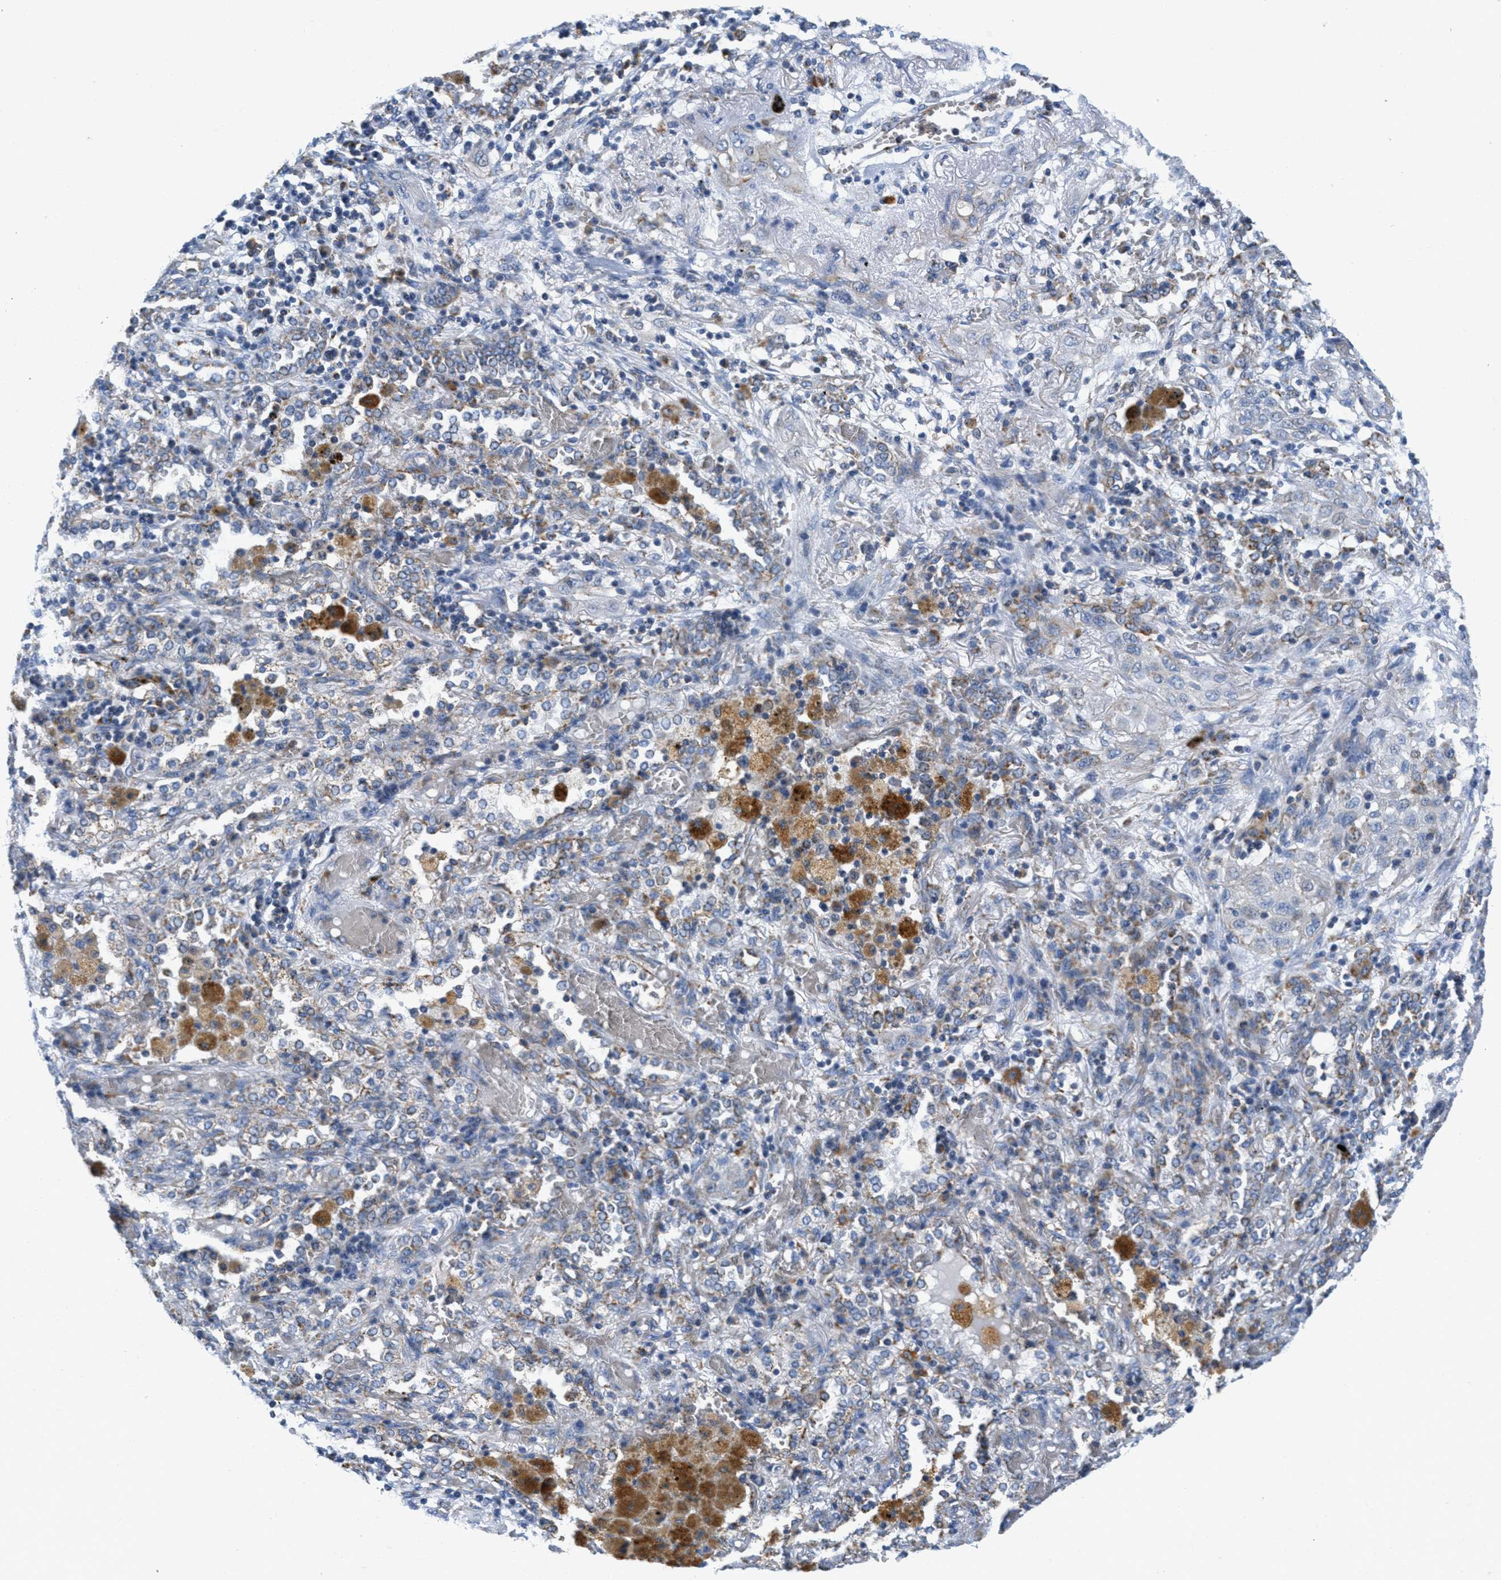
{"staining": {"intensity": "negative", "quantity": "none", "location": "none"}, "tissue": "lung cancer", "cell_type": "Tumor cells", "image_type": "cancer", "snomed": [{"axis": "morphology", "description": "Squamous cell carcinoma, NOS"}, {"axis": "topography", "description": "Lung"}], "caption": "Immunohistochemistry of lung squamous cell carcinoma displays no staining in tumor cells. Brightfield microscopy of immunohistochemistry (IHC) stained with DAB (3,3'-diaminobenzidine) (brown) and hematoxylin (blue), captured at high magnification.", "gene": "KCNJ5", "patient": {"sex": "female", "age": 47}}